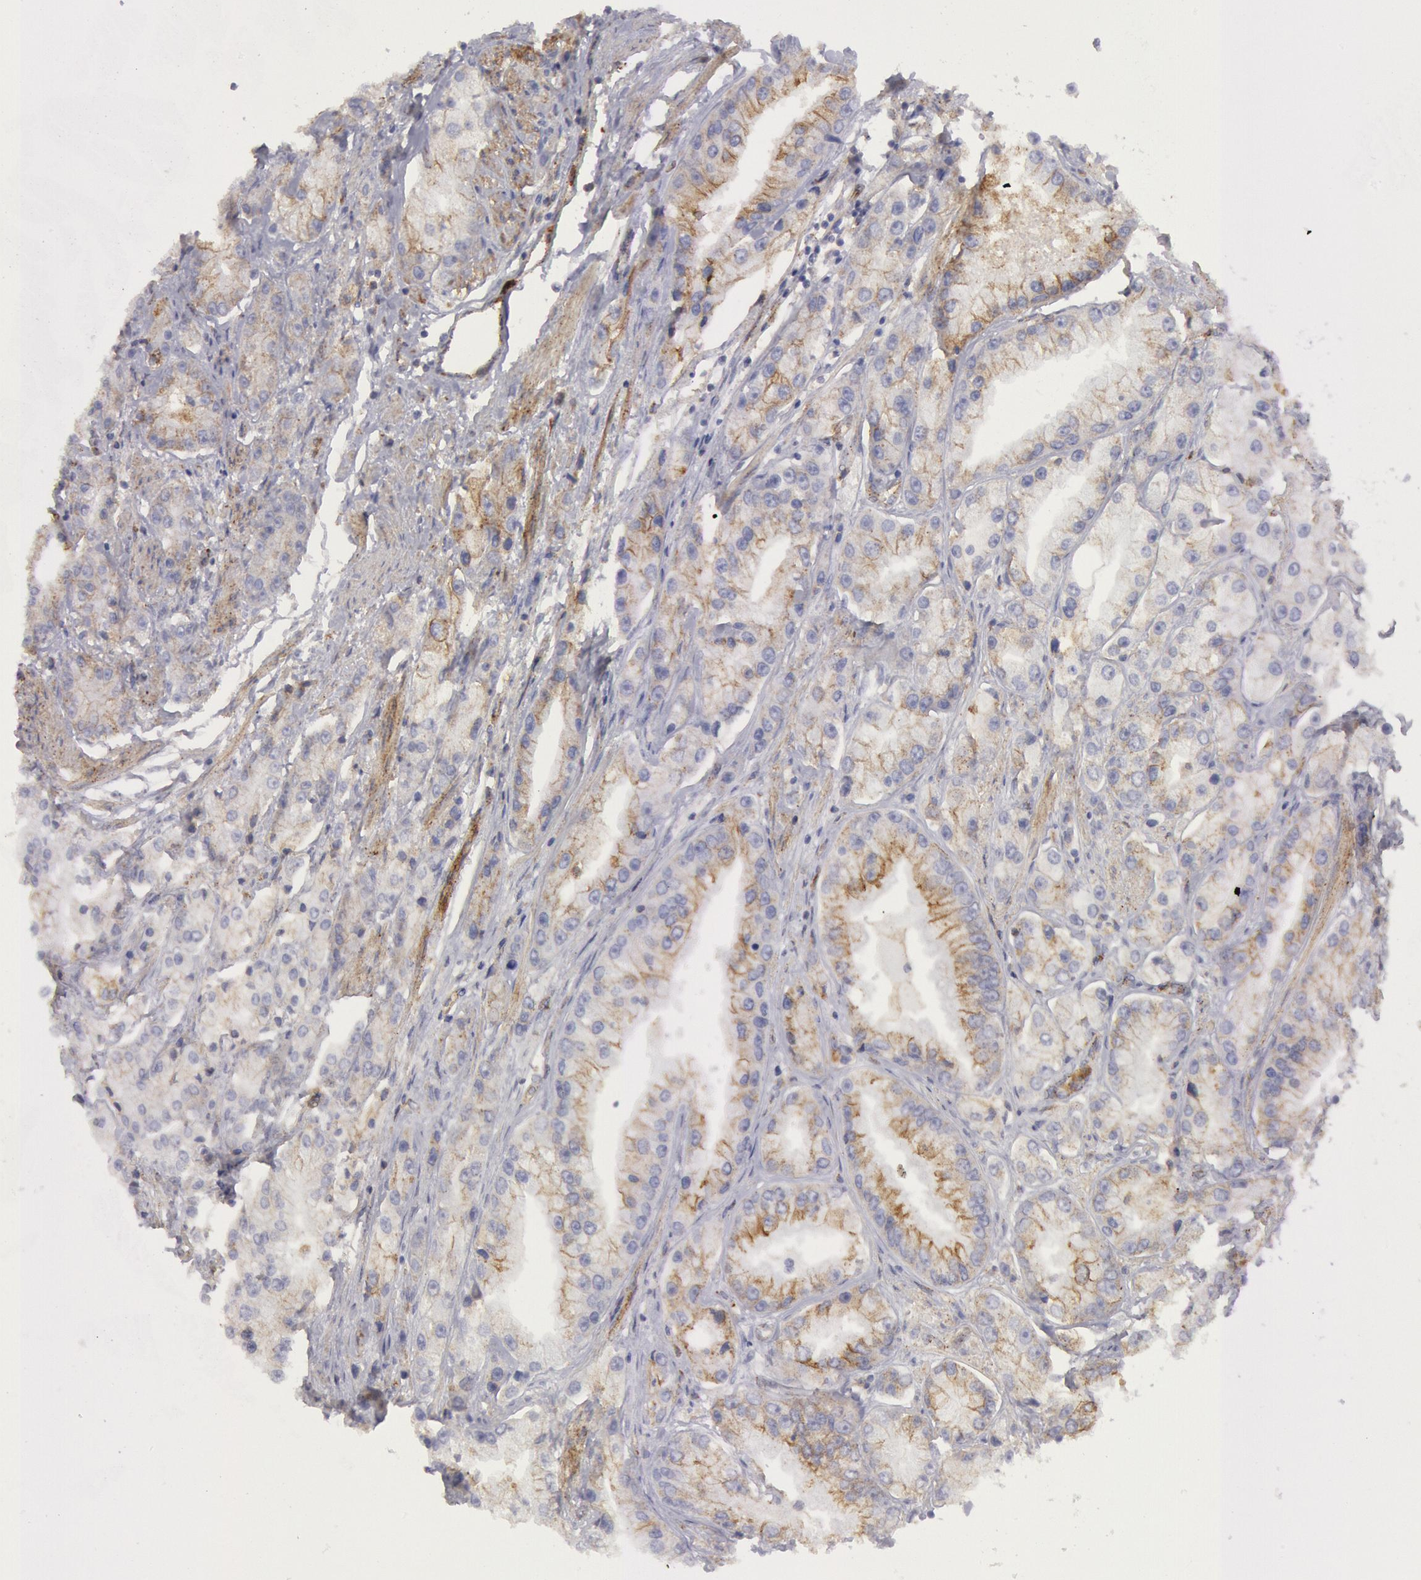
{"staining": {"intensity": "weak", "quantity": "<25%", "location": "cytoplasmic/membranous"}, "tissue": "prostate cancer", "cell_type": "Tumor cells", "image_type": "cancer", "snomed": [{"axis": "morphology", "description": "Adenocarcinoma, Medium grade"}, {"axis": "topography", "description": "Prostate"}], "caption": "Tumor cells are negative for protein expression in human medium-grade adenocarcinoma (prostate).", "gene": "FLOT1", "patient": {"sex": "male", "age": 72}}